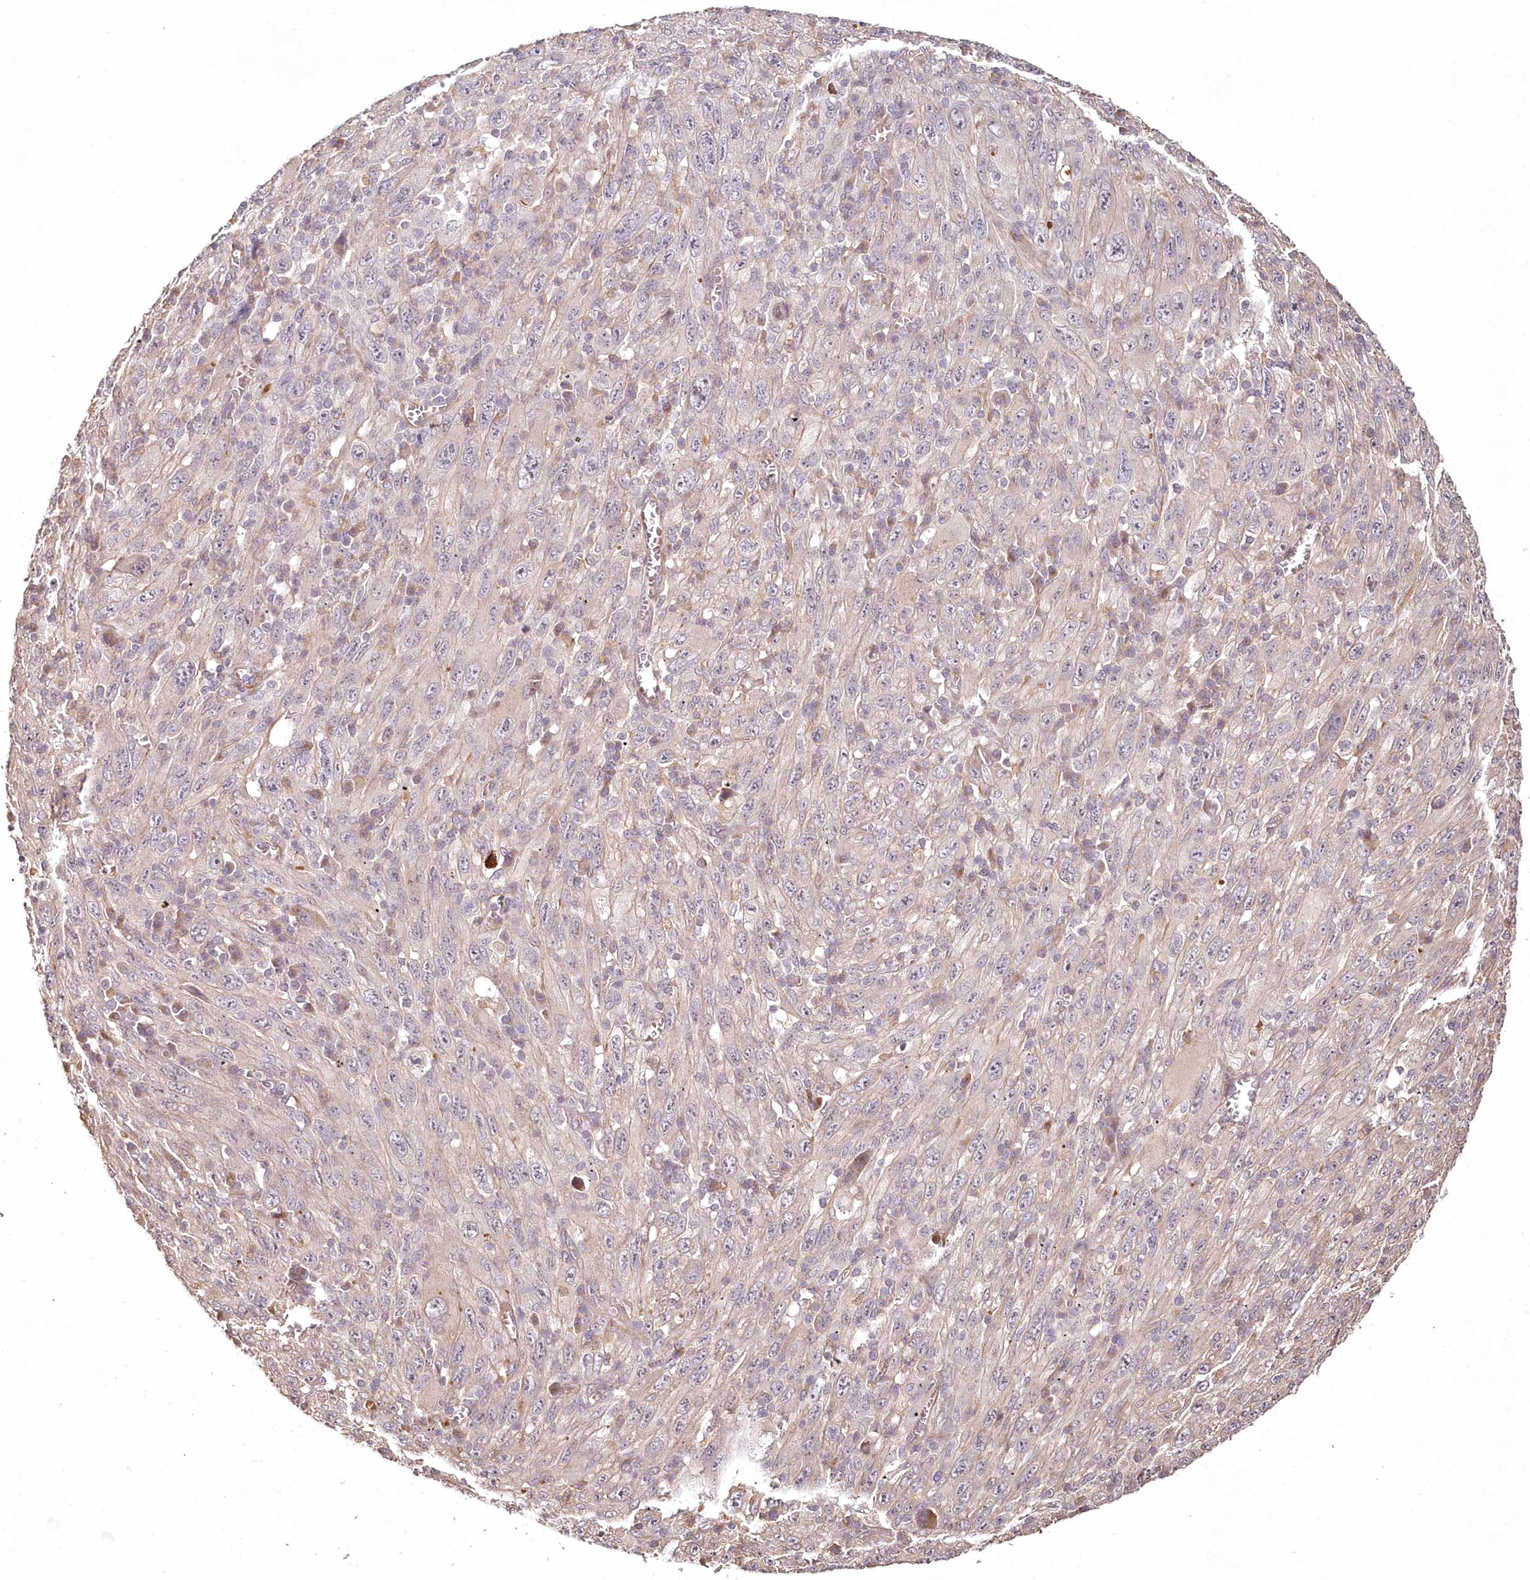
{"staining": {"intensity": "negative", "quantity": "none", "location": "none"}, "tissue": "melanoma", "cell_type": "Tumor cells", "image_type": "cancer", "snomed": [{"axis": "morphology", "description": "Malignant melanoma, Metastatic site"}, {"axis": "topography", "description": "Skin"}], "caption": "Micrograph shows no protein expression in tumor cells of melanoma tissue. (DAB (3,3'-diaminobenzidine) immunohistochemistry (IHC), high magnification).", "gene": "HYCC2", "patient": {"sex": "female", "age": 56}}